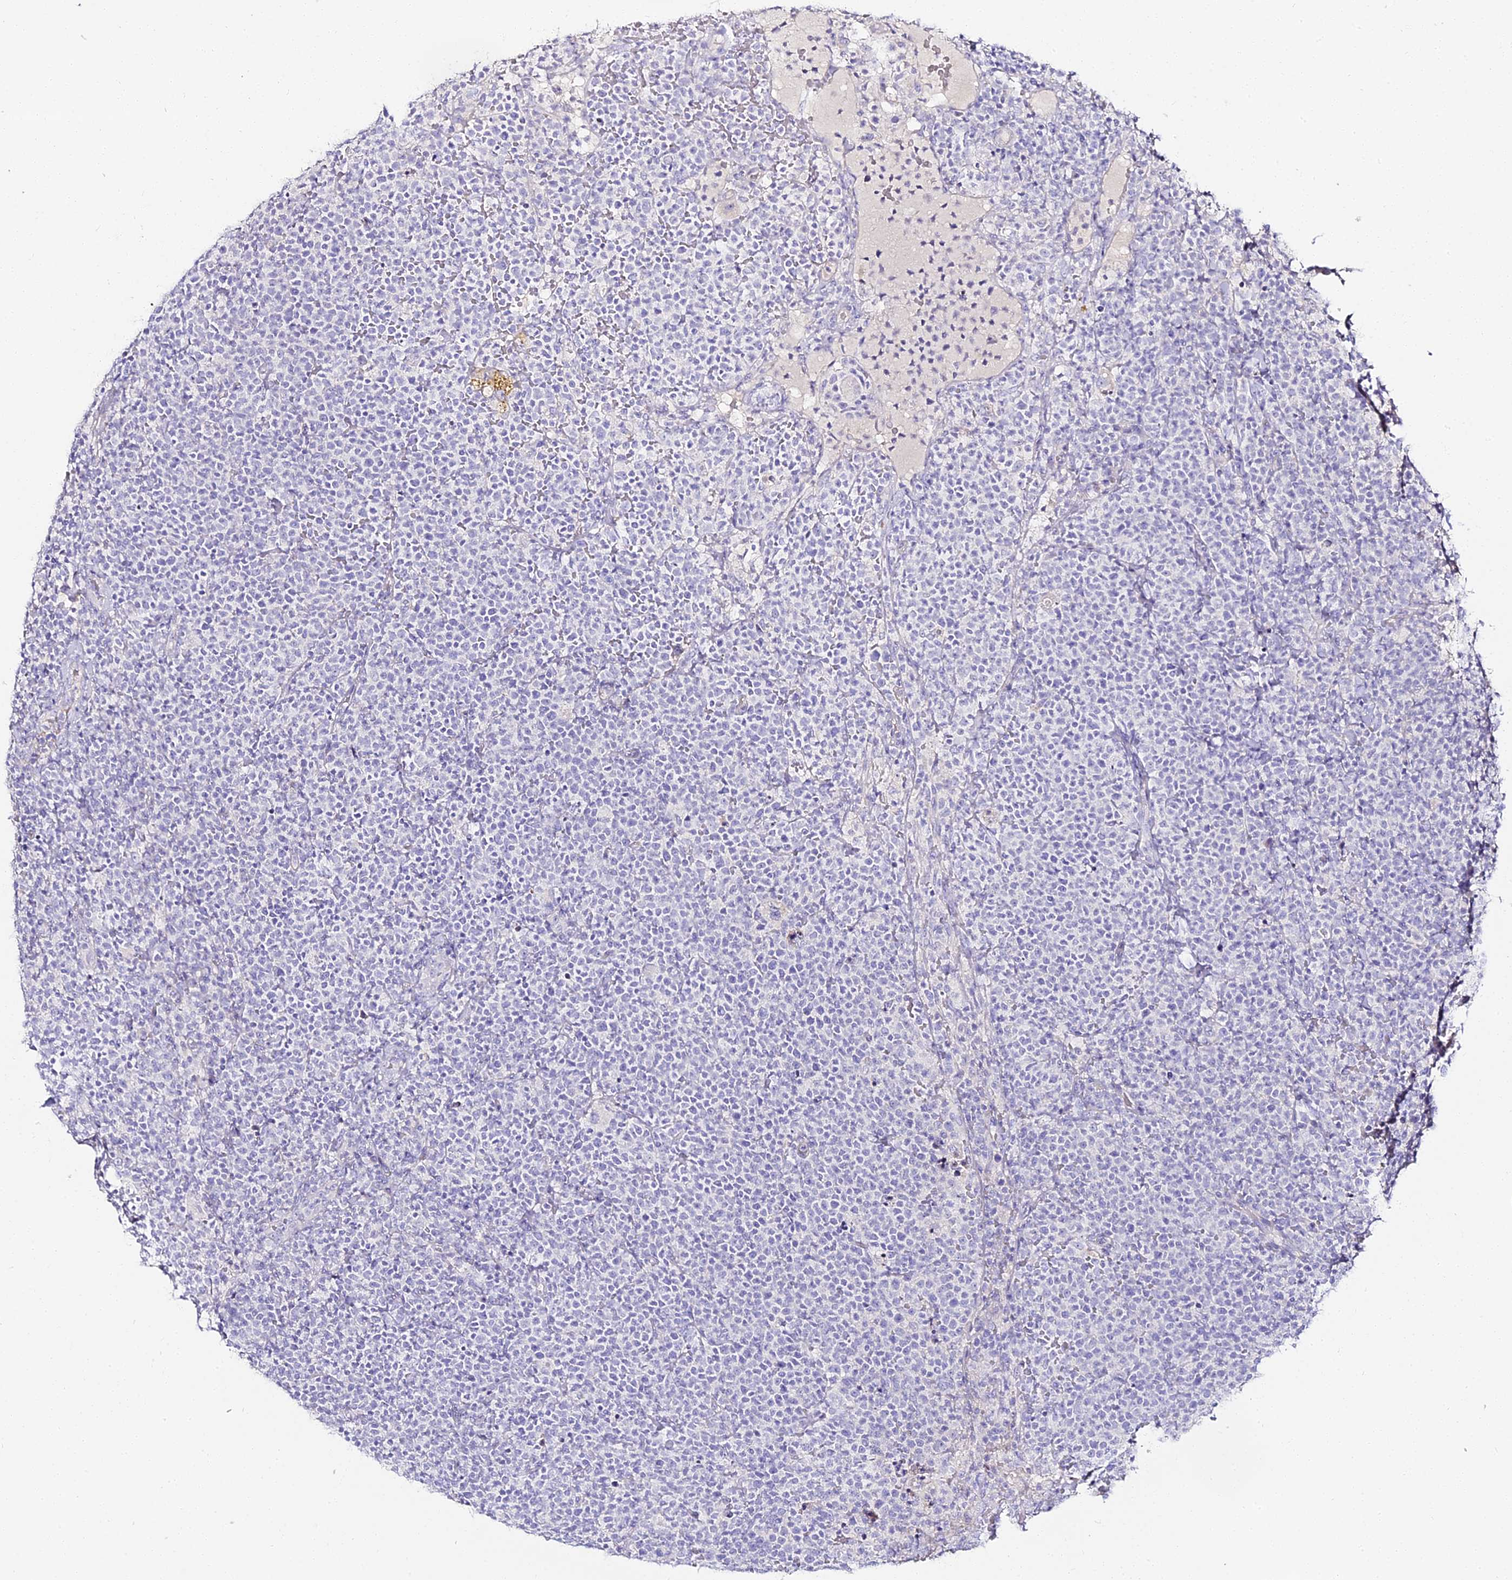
{"staining": {"intensity": "negative", "quantity": "none", "location": "none"}, "tissue": "lymphoma", "cell_type": "Tumor cells", "image_type": "cancer", "snomed": [{"axis": "morphology", "description": "Malignant lymphoma, non-Hodgkin's type, High grade"}, {"axis": "topography", "description": "Lymph node"}], "caption": "The immunohistochemistry (IHC) image has no significant positivity in tumor cells of malignant lymphoma, non-Hodgkin's type (high-grade) tissue. (Stains: DAB (3,3'-diaminobenzidine) immunohistochemistry with hematoxylin counter stain, Microscopy: brightfield microscopy at high magnification).", "gene": "ALPG", "patient": {"sex": "male", "age": 61}}